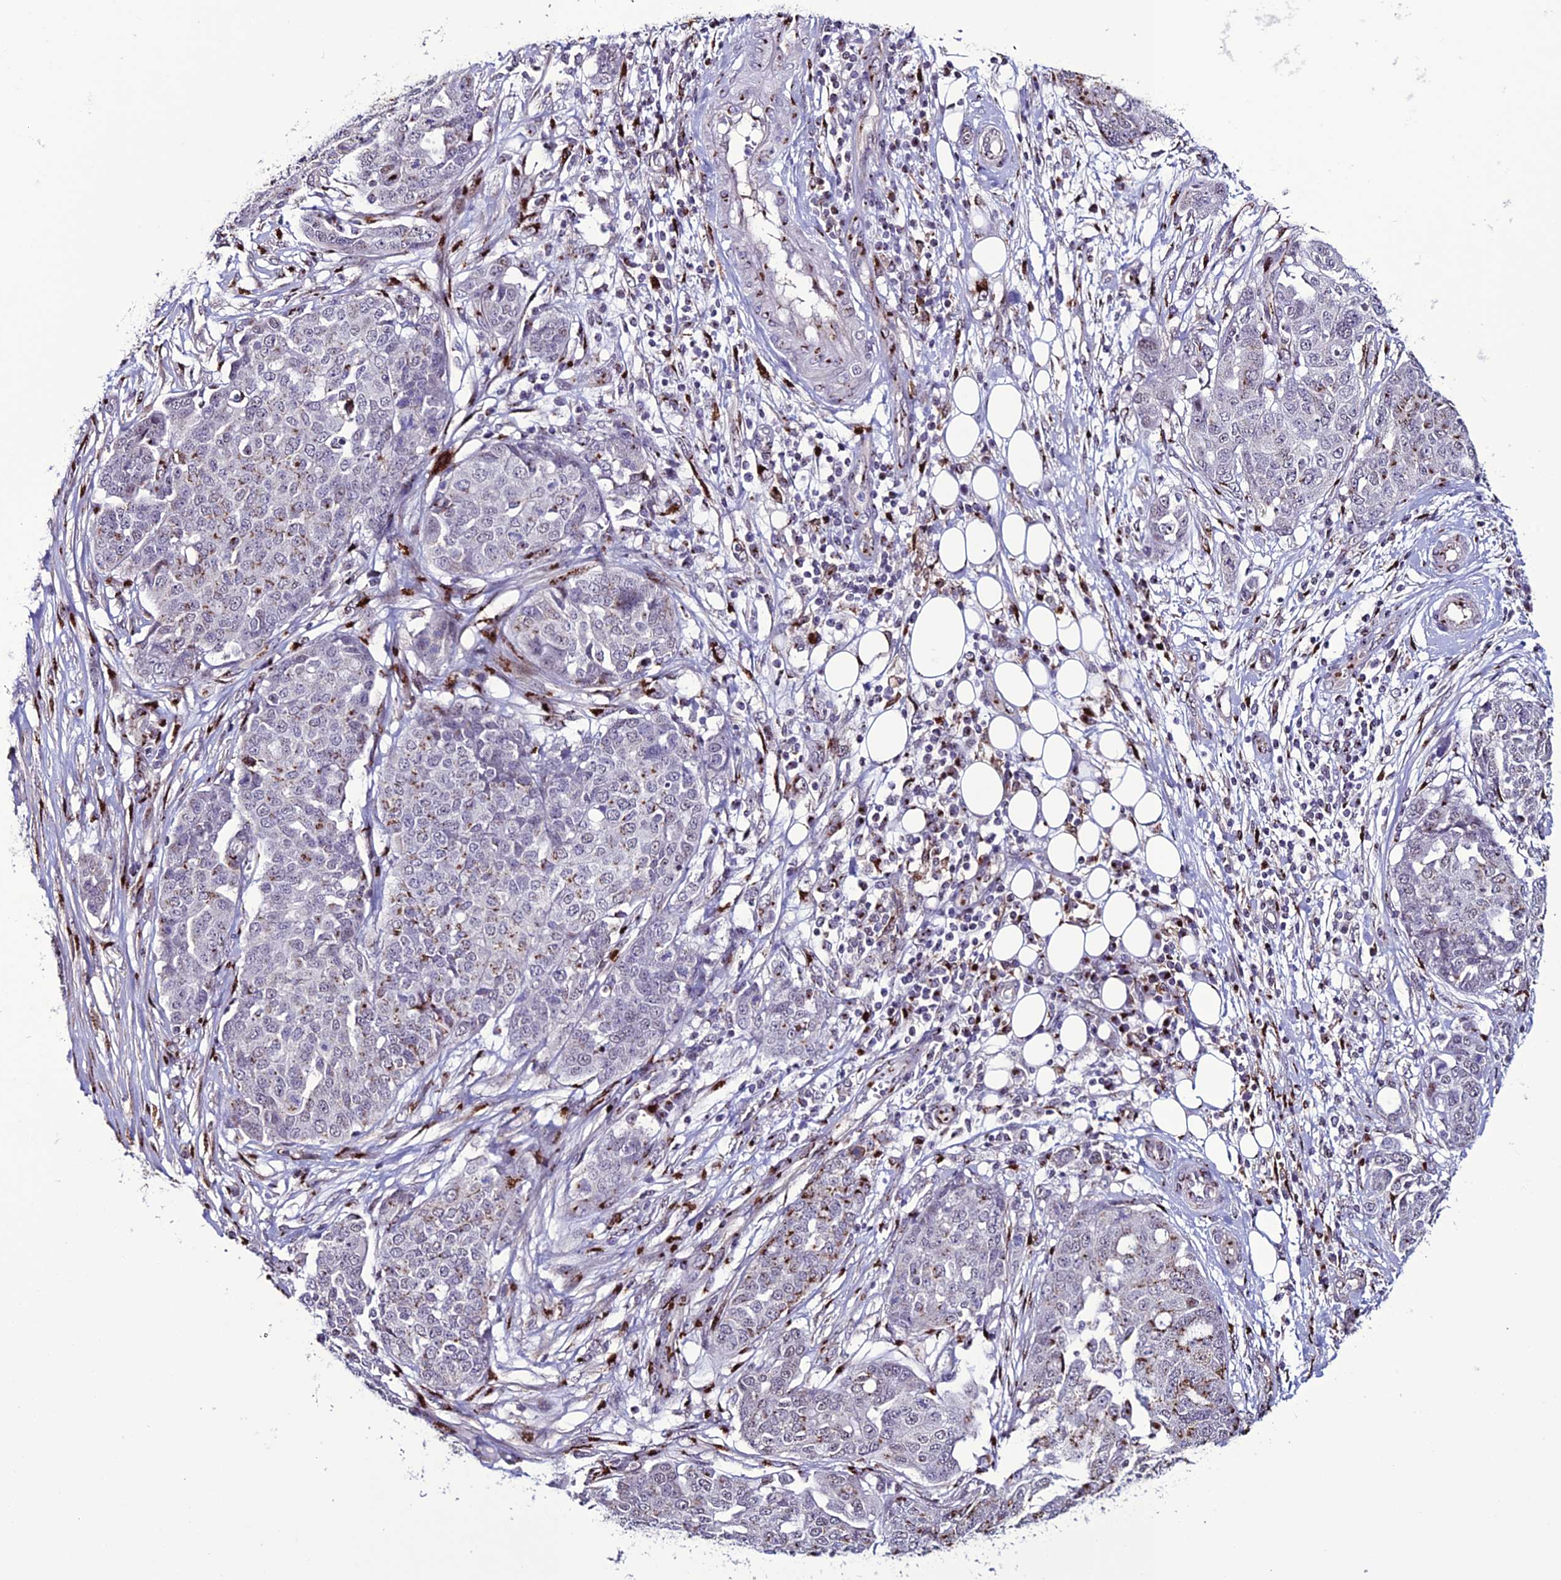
{"staining": {"intensity": "moderate", "quantity": "<25%", "location": "cytoplasmic/membranous"}, "tissue": "ovarian cancer", "cell_type": "Tumor cells", "image_type": "cancer", "snomed": [{"axis": "morphology", "description": "Cystadenocarcinoma, serous, NOS"}, {"axis": "topography", "description": "Soft tissue"}, {"axis": "topography", "description": "Ovary"}], "caption": "Immunohistochemical staining of human serous cystadenocarcinoma (ovarian) displays low levels of moderate cytoplasmic/membranous protein expression in about <25% of tumor cells. The protein of interest is stained brown, and the nuclei are stained in blue (DAB IHC with brightfield microscopy, high magnification).", "gene": "PLEKHA4", "patient": {"sex": "female", "age": 57}}